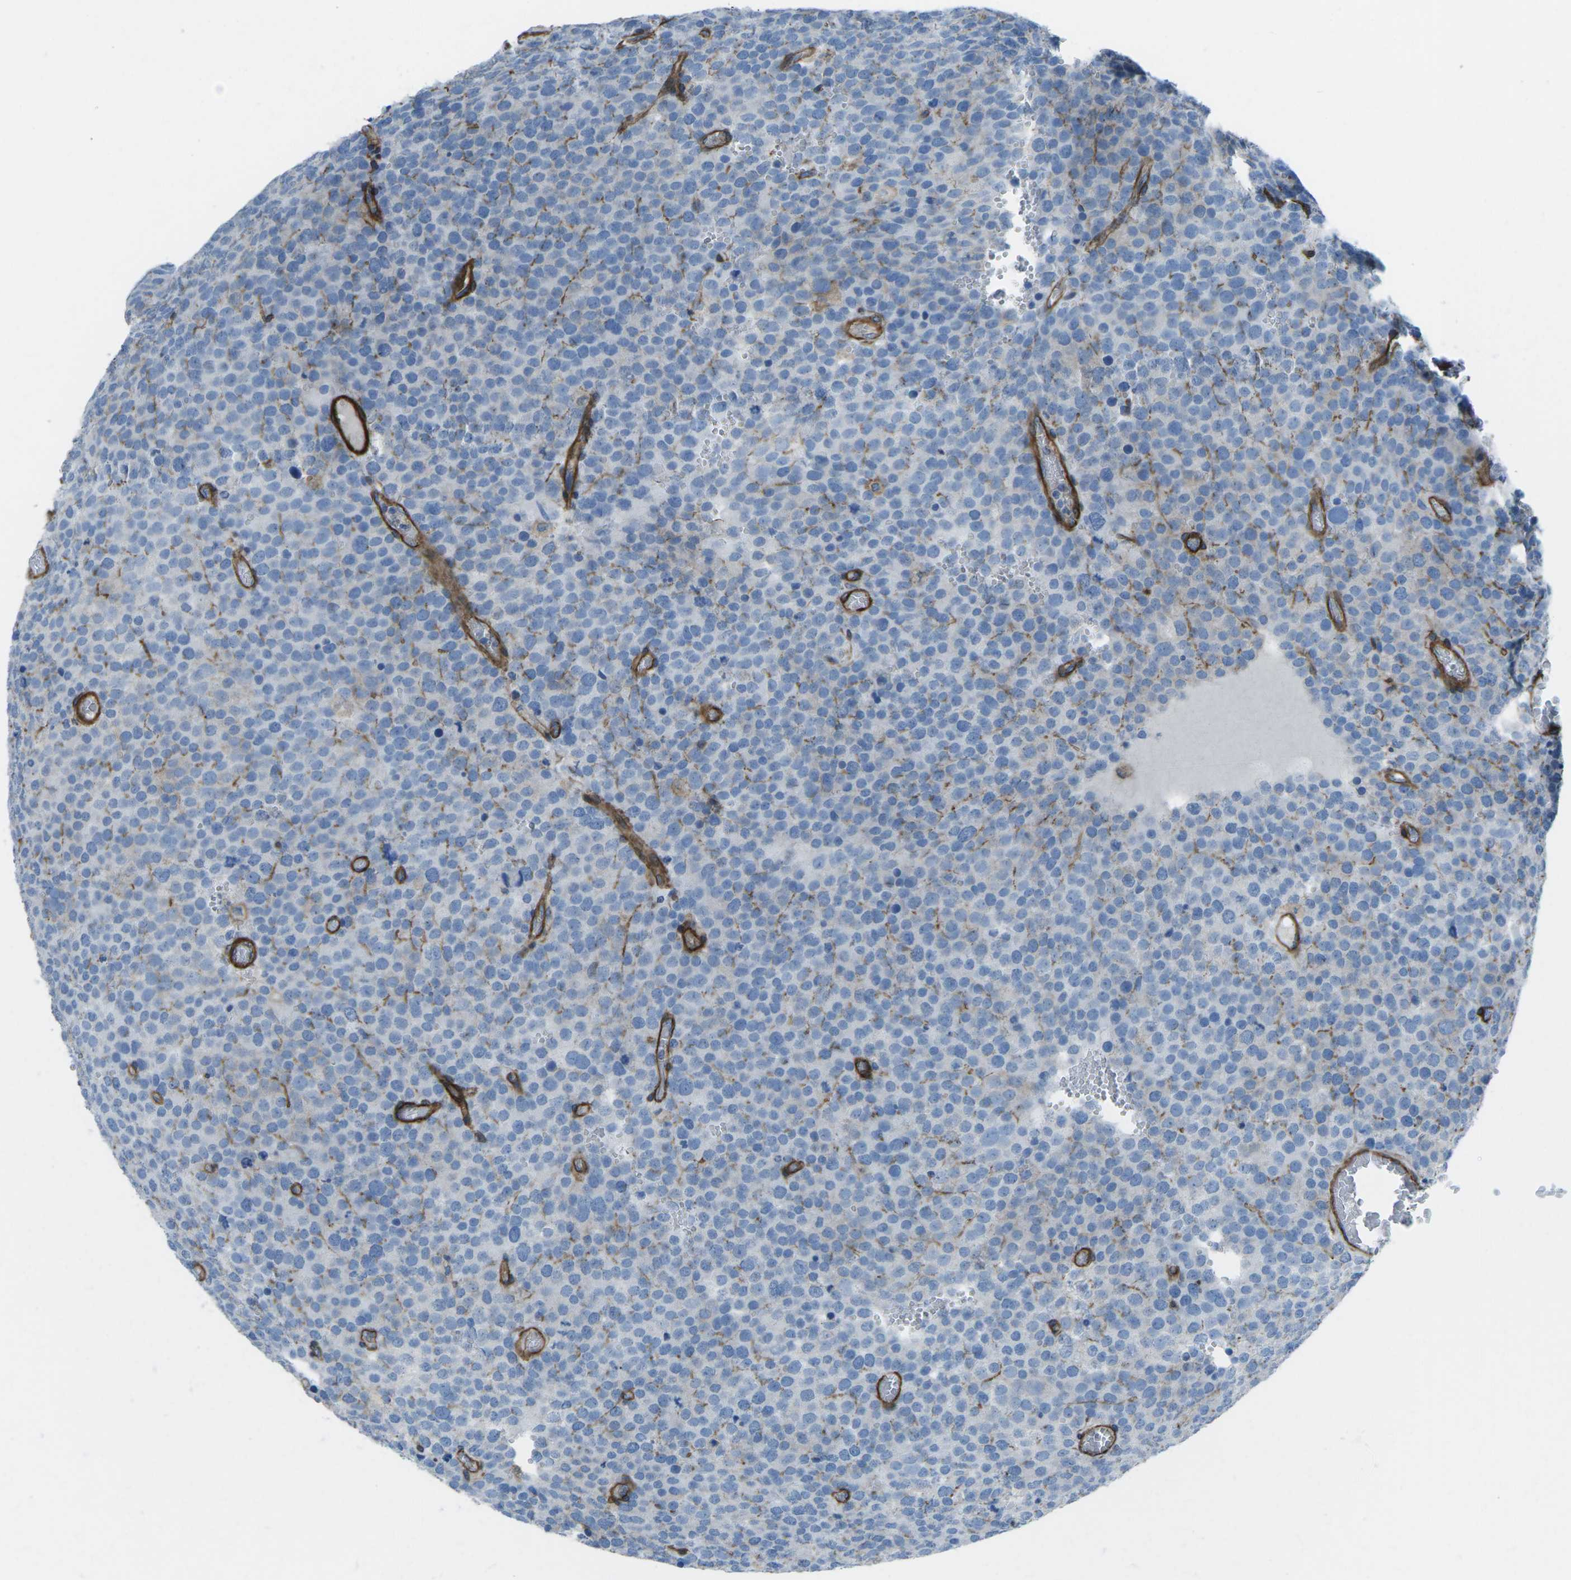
{"staining": {"intensity": "negative", "quantity": "none", "location": "none"}, "tissue": "testis cancer", "cell_type": "Tumor cells", "image_type": "cancer", "snomed": [{"axis": "morphology", "description": "Normal tissue, NOS"}, {"axis": "morphology", "description": "Seminoma, NOS"}, {"axis": "topography", "description": "Testis"}], "caption": "Protein analysis of testis seminoma exhibits no significant staining in tumor cells.", "gene": "UTRN", "patient": {"sex": "male", "age": 71}}